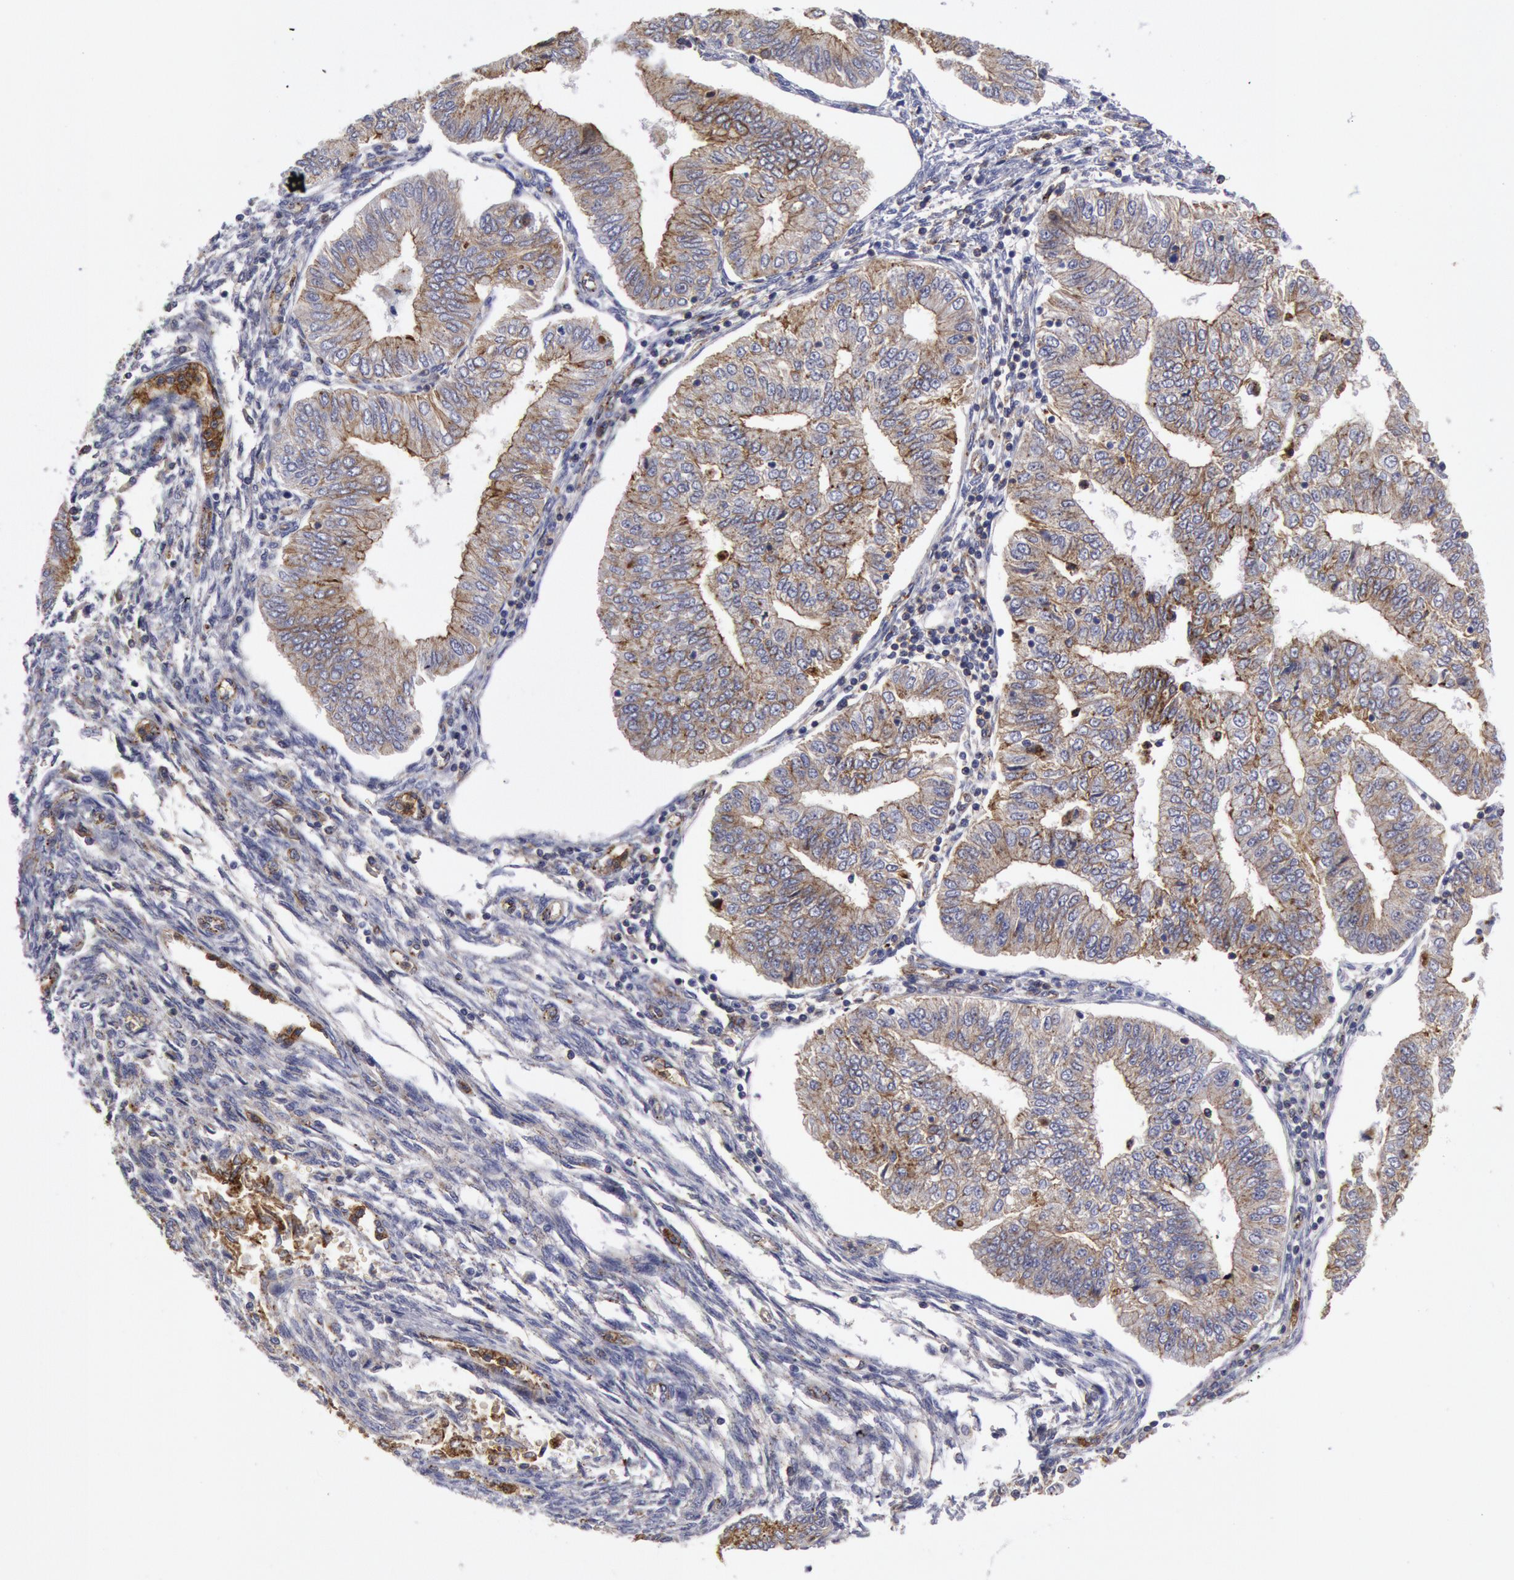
{"staining": {"intensity": "weak", "quantity": ">75%", "location": "cytoplasmic/membranous"}, "tissue": "endometrial cancer", "cell_type": "Tumor cells", "image_type": "cancer", "snomed": [{"axis": "morphology", "description": "Adenocarcinoma, NOS"}, {"axis": "topography", "description": "Endometrium"}], "caption": "Adenocarcinoma (endometrial) stained with a brown dye shows weak cytoplasmic/membranous positive expression in about >75% of tumor cells.", "gene": "FLOT1", "patient": {"sex": "female", "age": 51}}